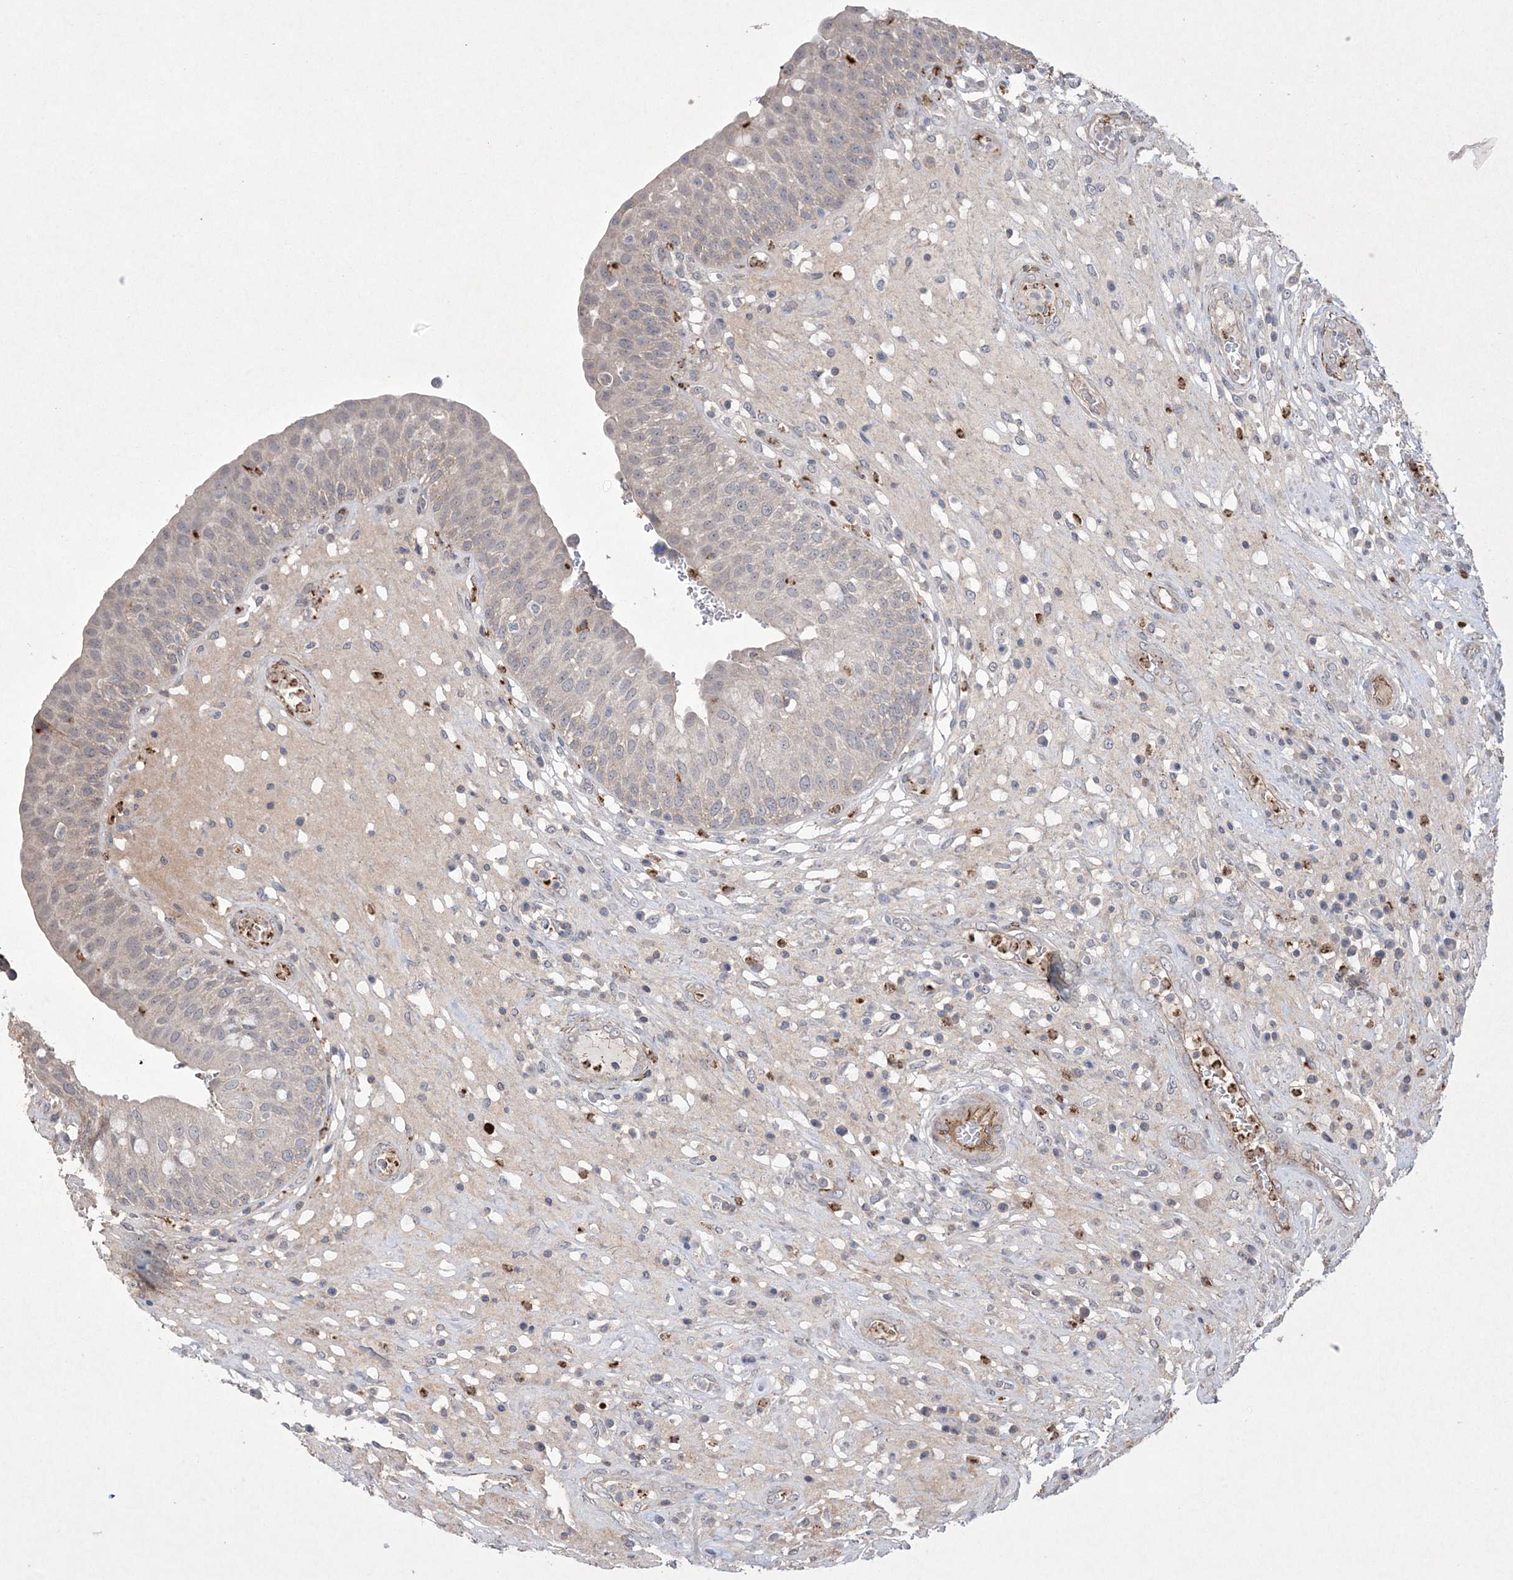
{"staining": {"intensity": "negative", "quantity": "none", "location": "none"}, "tissue": "urinary bladder", "cell_type": "Urothelial cells", "image_type": "normal", "snomed": [{"axis": "morphology", "description": "Normal tissue, NOS"}, {"axis": "topography", "description": "Urinary bladder"}], "caption": "DAB immunohistochemical staining of normal human urinary bladder reveals no significant staining in urothelial cells. The staining was performed using DAB to visualize the protein expression in brown, while the nuclei were stained in blue with hematoxylin (Magnification: 20x).", "gene": "DPCD", "patient": {"sex": "female", "age": 62}}